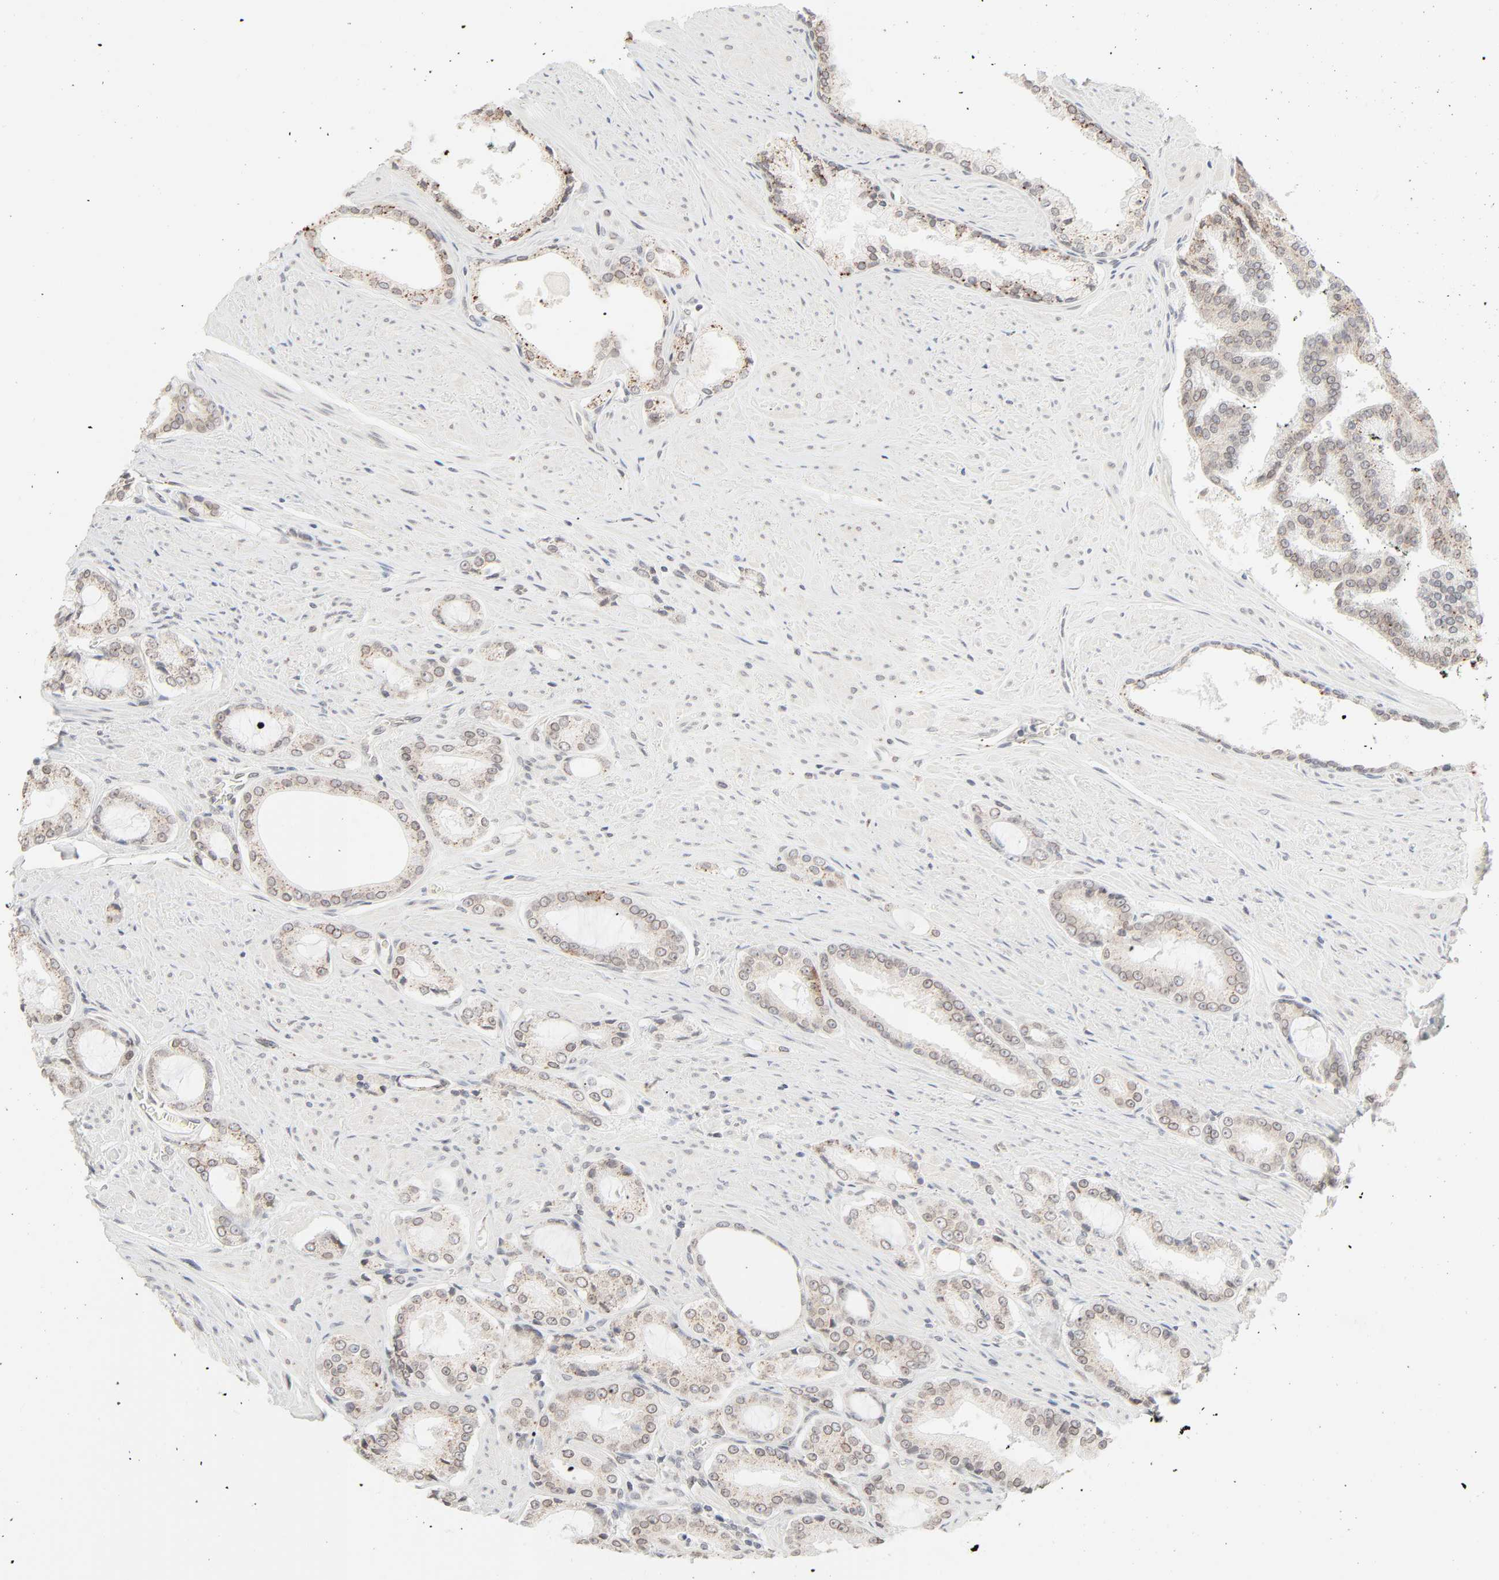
{"staining": {"intensity": "weak", "quantity": "25%-75%", "location": "cytoplasmic/membranous,nuclear"}, "tissue": "prostate cancer", "cell_type": "Tumor cells", "image_type": "cancer", "snomed": [{"axis": "morphology", "description": "Adenocarcinoma, Medium grade"}, {"axis": "topography", "description": "Prostate"}], "caption": "Approximately 25%-75% of tumor cells in human prostate cancer (medium-grade adenocarcinoma) display weak cytoplasmic/membranous and nuclear protein staining as visualized by brown immunohistochemical staining.", "gene": "MAD1L1", "patient": {"sex": "male", "age": 60}}